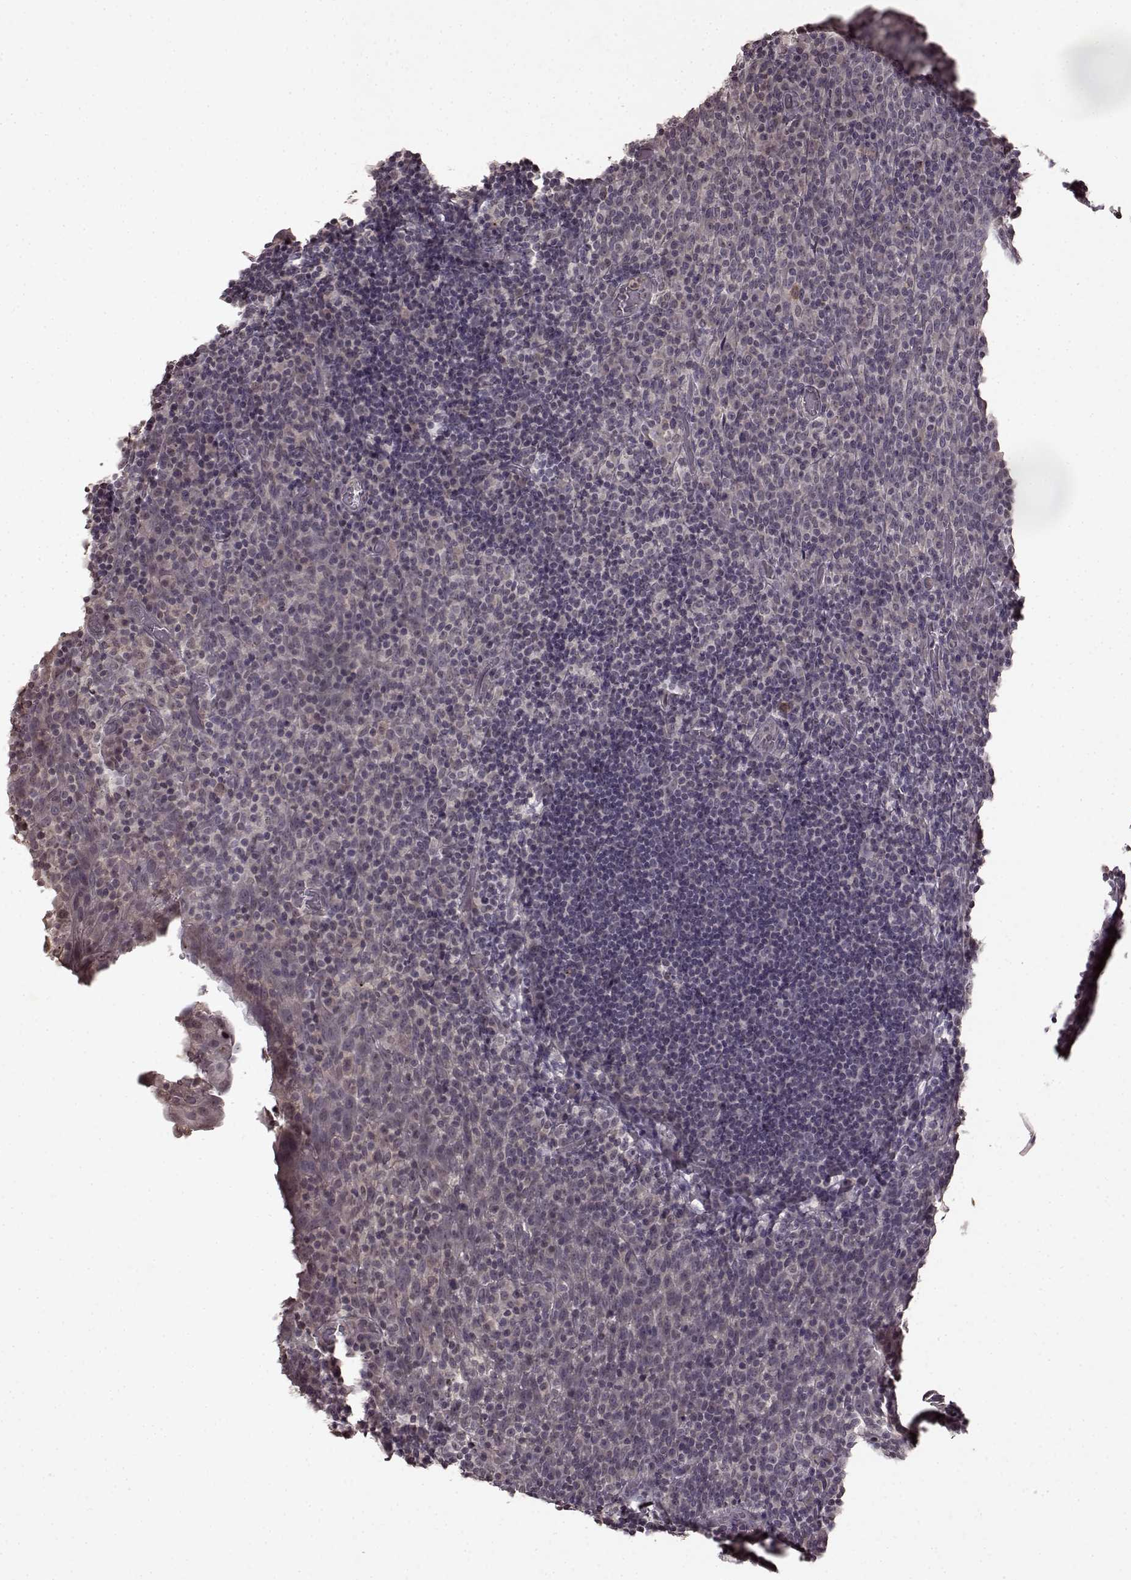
{"staining": {"intensity": "negative", "quantity": "none", "location": "none"}, "tissue": "tonsil", "cell_type": "Germinal center cells", "image_type": "normal", "snomed": [{"axis": "morphology", "description": "Normal tissue, NOS"}, {"axis": "topography", "description": "Tonsil"}], "caption": "Germinal center cells show no significant positivity in normal tonsil.", "gene": "LHB", "patient": {"sex": "male", "age": 17}}